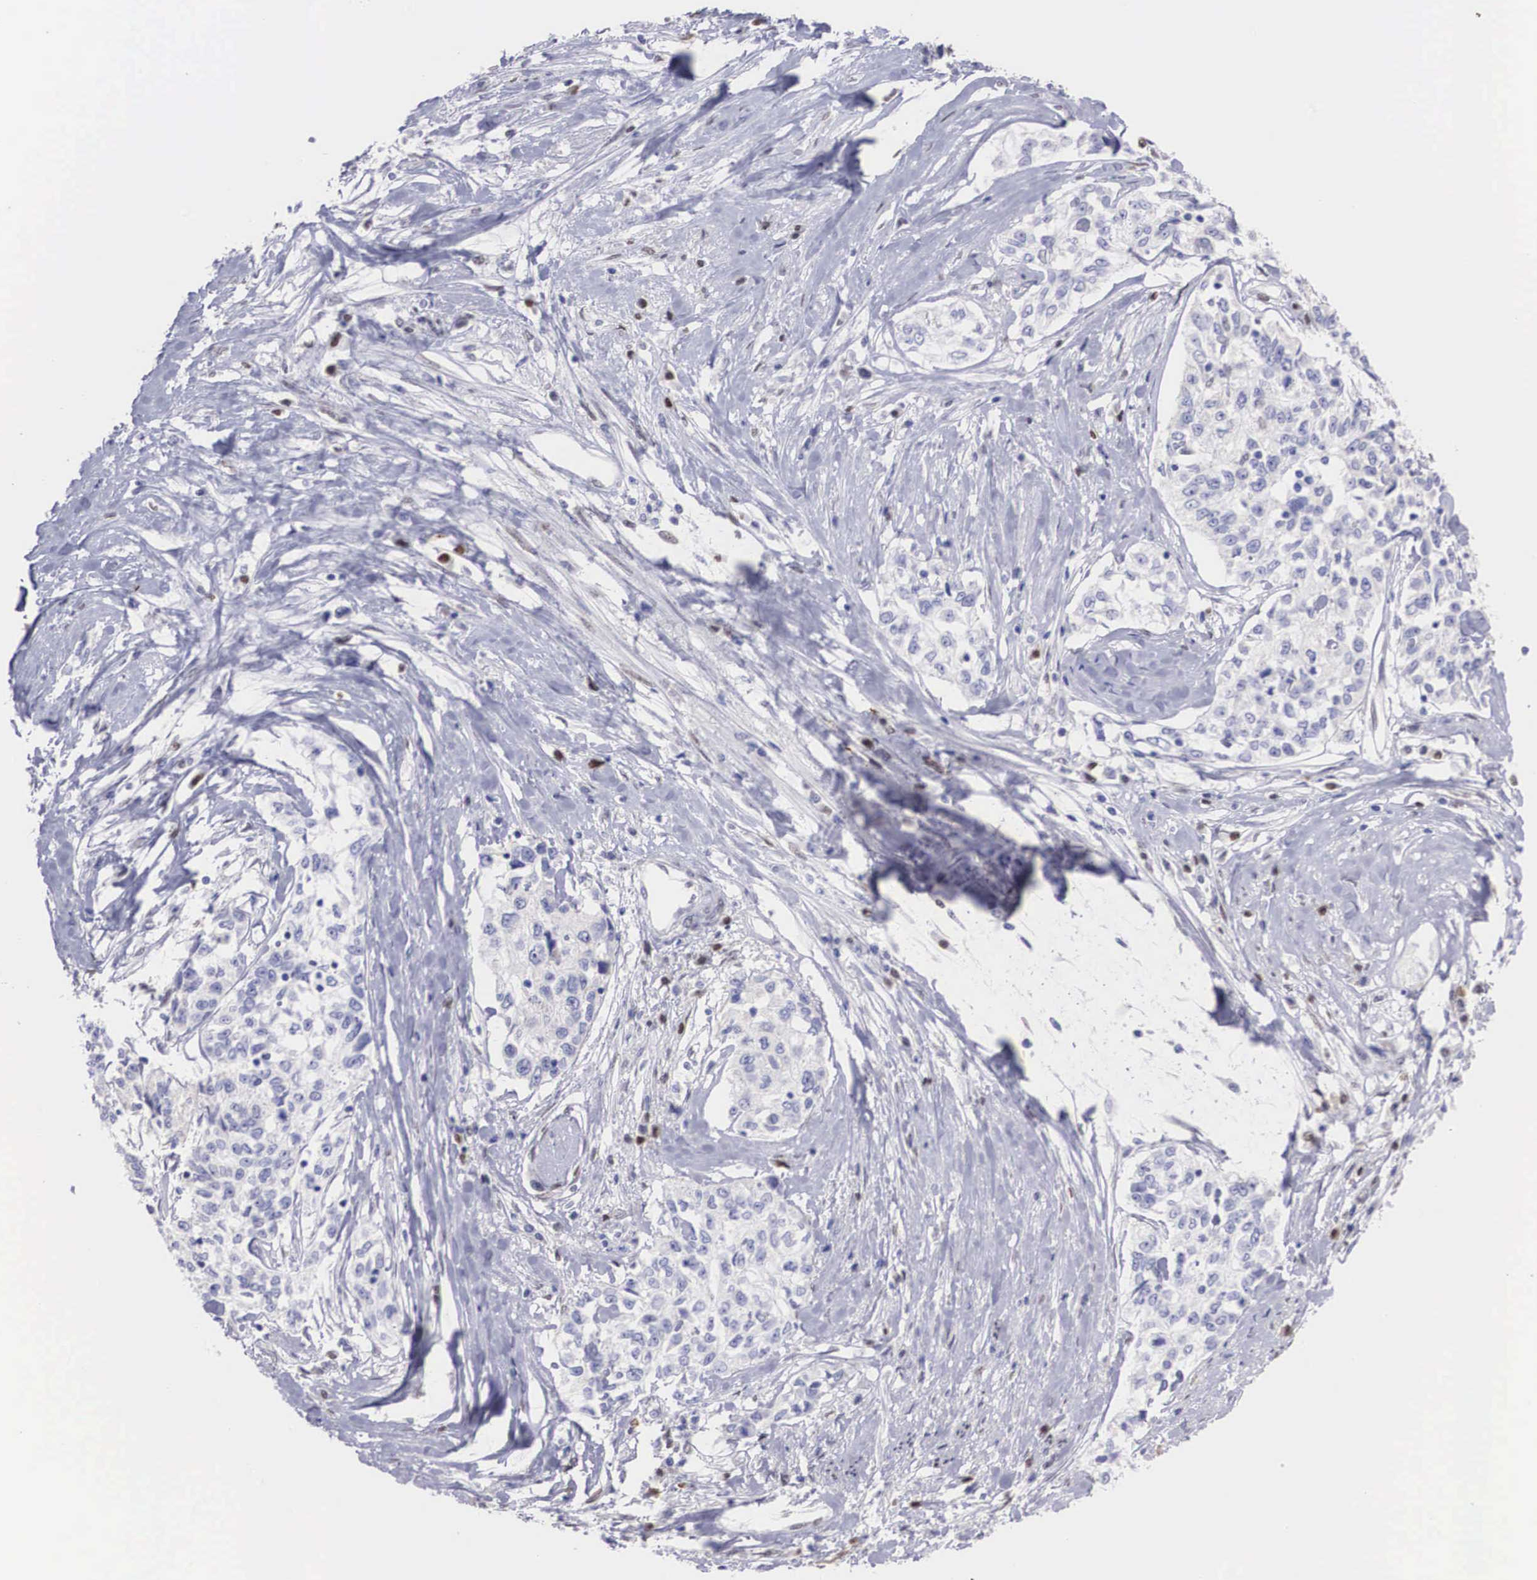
{"staining": {"intensity": "weak", "quantity": "<25%", "location": "nuclear"}, "tissue": "cervical cancer", "cell_type": "Tumor cells", "image_type": "cancer", "snomed": [{"axis": "morphology", "description": "Squamous cell carcinoma, NOS"}, {"axis": "topography", "description": "Cervix"}], "caption": "Tumor cells show no significant expression in cervical cancer. (DAB immunohistochemistry, high magnification).", "gene": "HMGN5", "patient": {"sex": "female", "age": 57}}